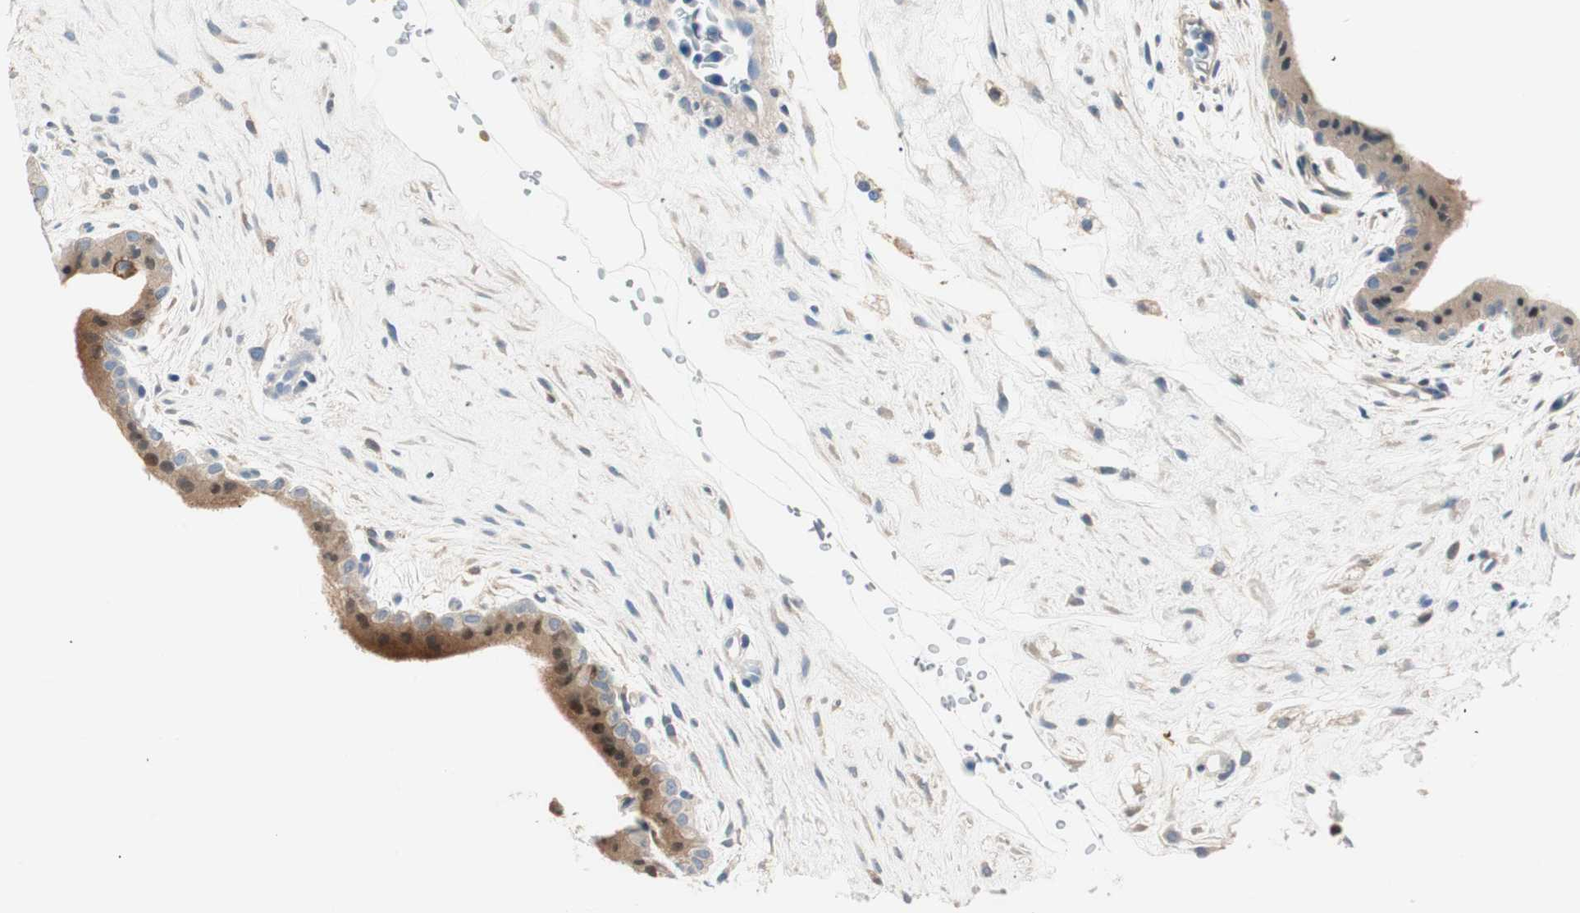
{"staining": {"intensity": "weak", "quantity": "<25%", "location": "cytoplasmic/membranous"}, "tissue": "placenta", "cell_type": "Decidual cells", "image_type": "normal", "snomed": [{"axis": "morphology", "description": "Normal tissue, NOS"}, {"axis": "topography", "description": "Placenta"}], "caption": "The histopathology image demonstrates no significant staining in decidual cells of placenta. (DAB immunohistochemistry visualized using brightfield microscopy, high magnification).", "gene": "COTL1", "patient": {"sex": "female", "age": 35}}